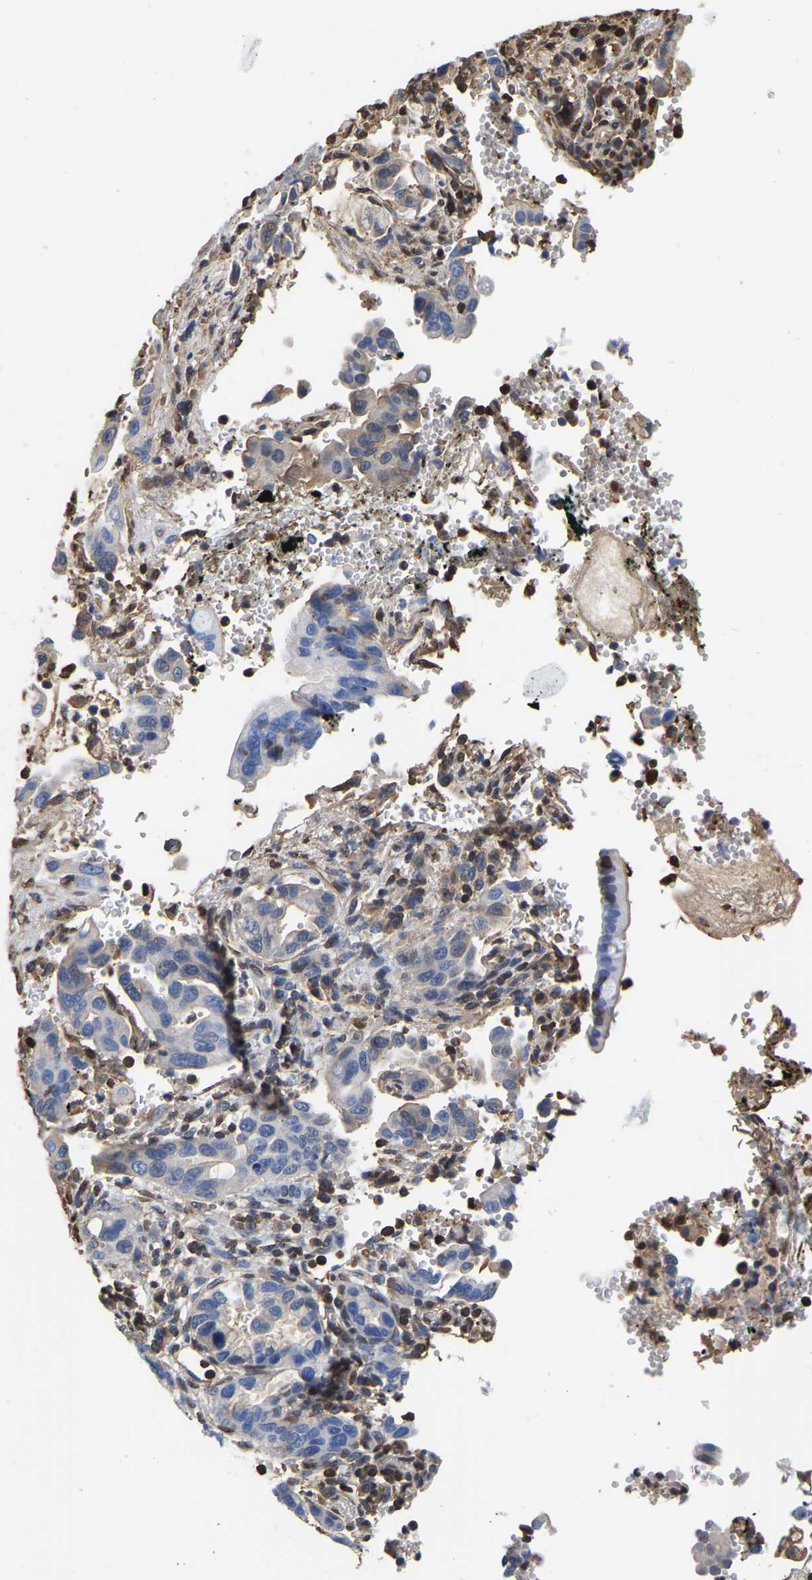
{"staining": {"intensity": "negative", "quantity": "none", "location": "none"}, "tissue": "pancreatic cancer", "cell_type": "Tumor cells", "image_type": "cancer", "snomed": [{"axis": "morphology", "description": "Adenocarcinoma, NOS"}, {"axis": "topography", "description": "Pancreas"}], "caption": "Immunohistochemical staining of pancreatic cancer demonstrates no significant positivity in tumor cells.", "gene": "LDHB", "patient": {"sex": "female", "age": 70}}